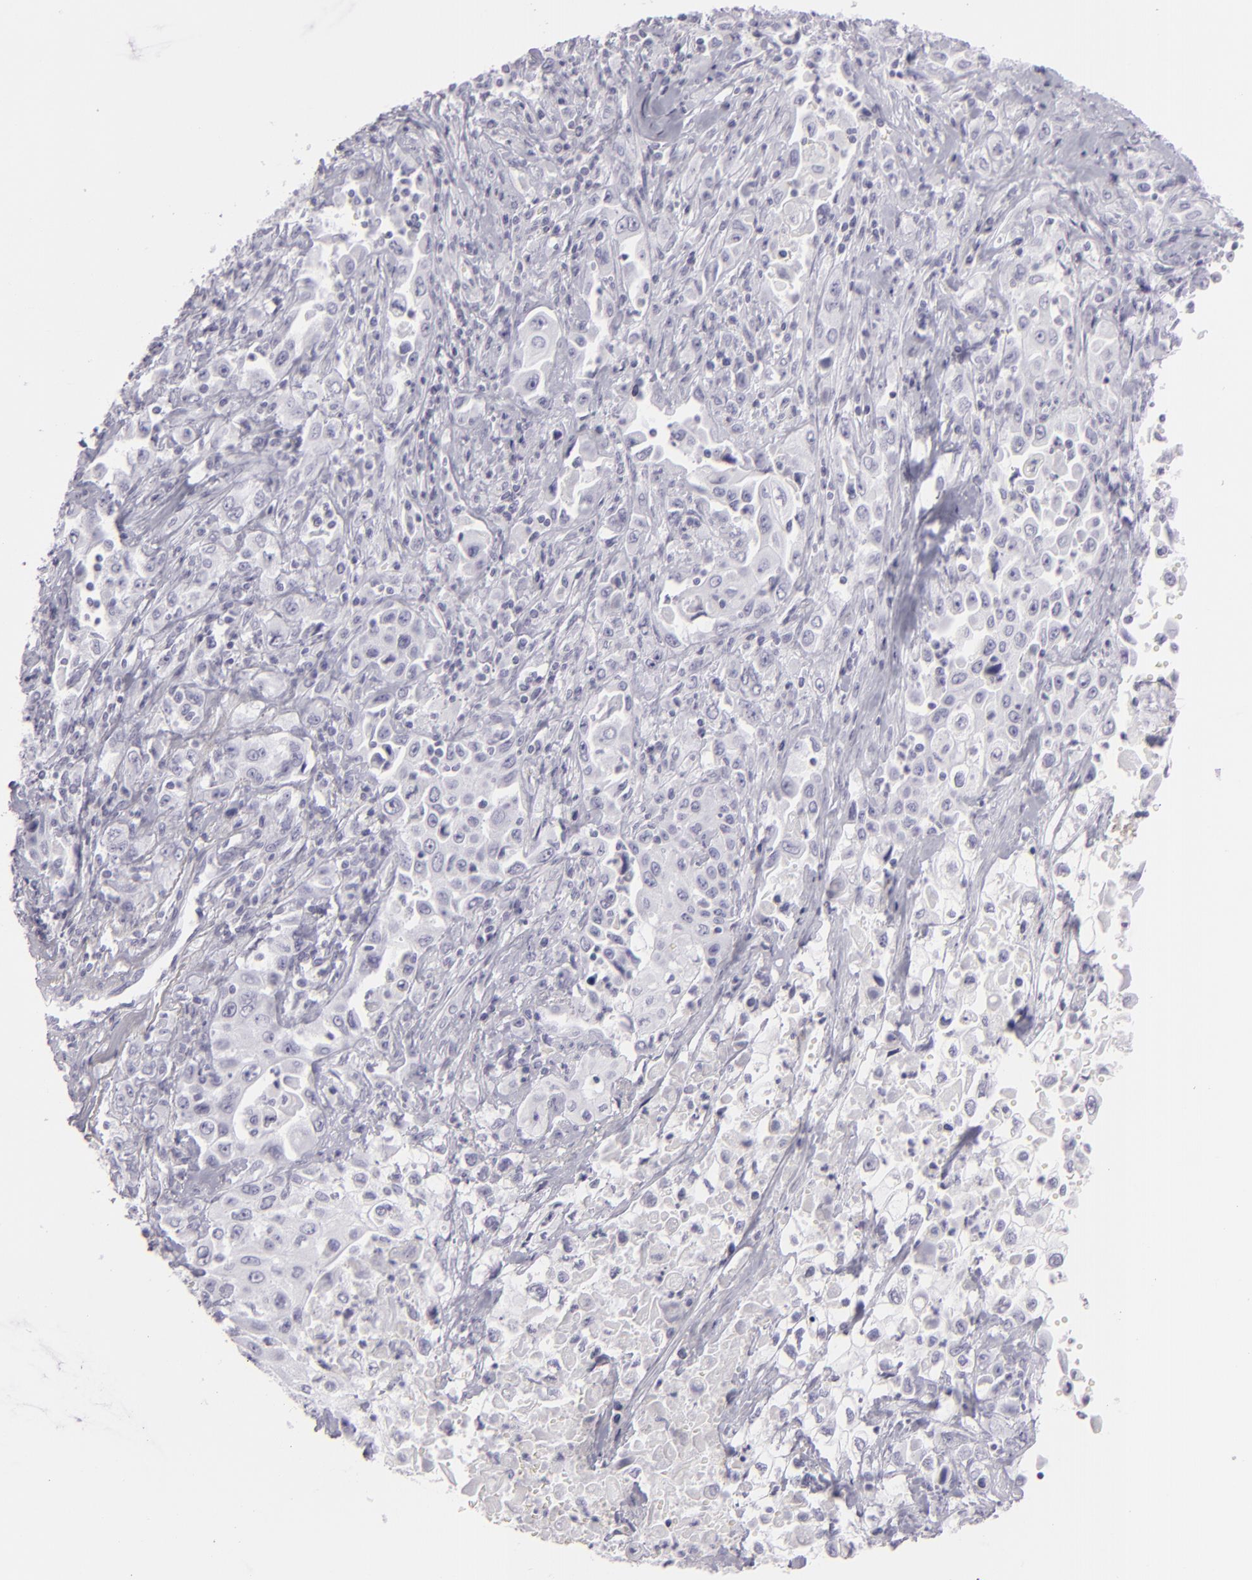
{"staining": {"intensity": "negative", "quantity": "none", "location": "none"}, "tissue": "pancreatic cancer", "cell_type": "Tumor cells", "image_type": "cancer", "snomed": [{"axis": "morphology", "description": "Adenocarcinoma, NOS"}, {"axis": "topography", "description": "Pancreas"}], "caption": "DAB (3,3'-diaminobenzidine) immunohistochemical staining of pancreatic adenocarcinoma shows no significant staining in tumor cells.", "gene": "FLG", "patient": {"sex": "male", "age": 70}}